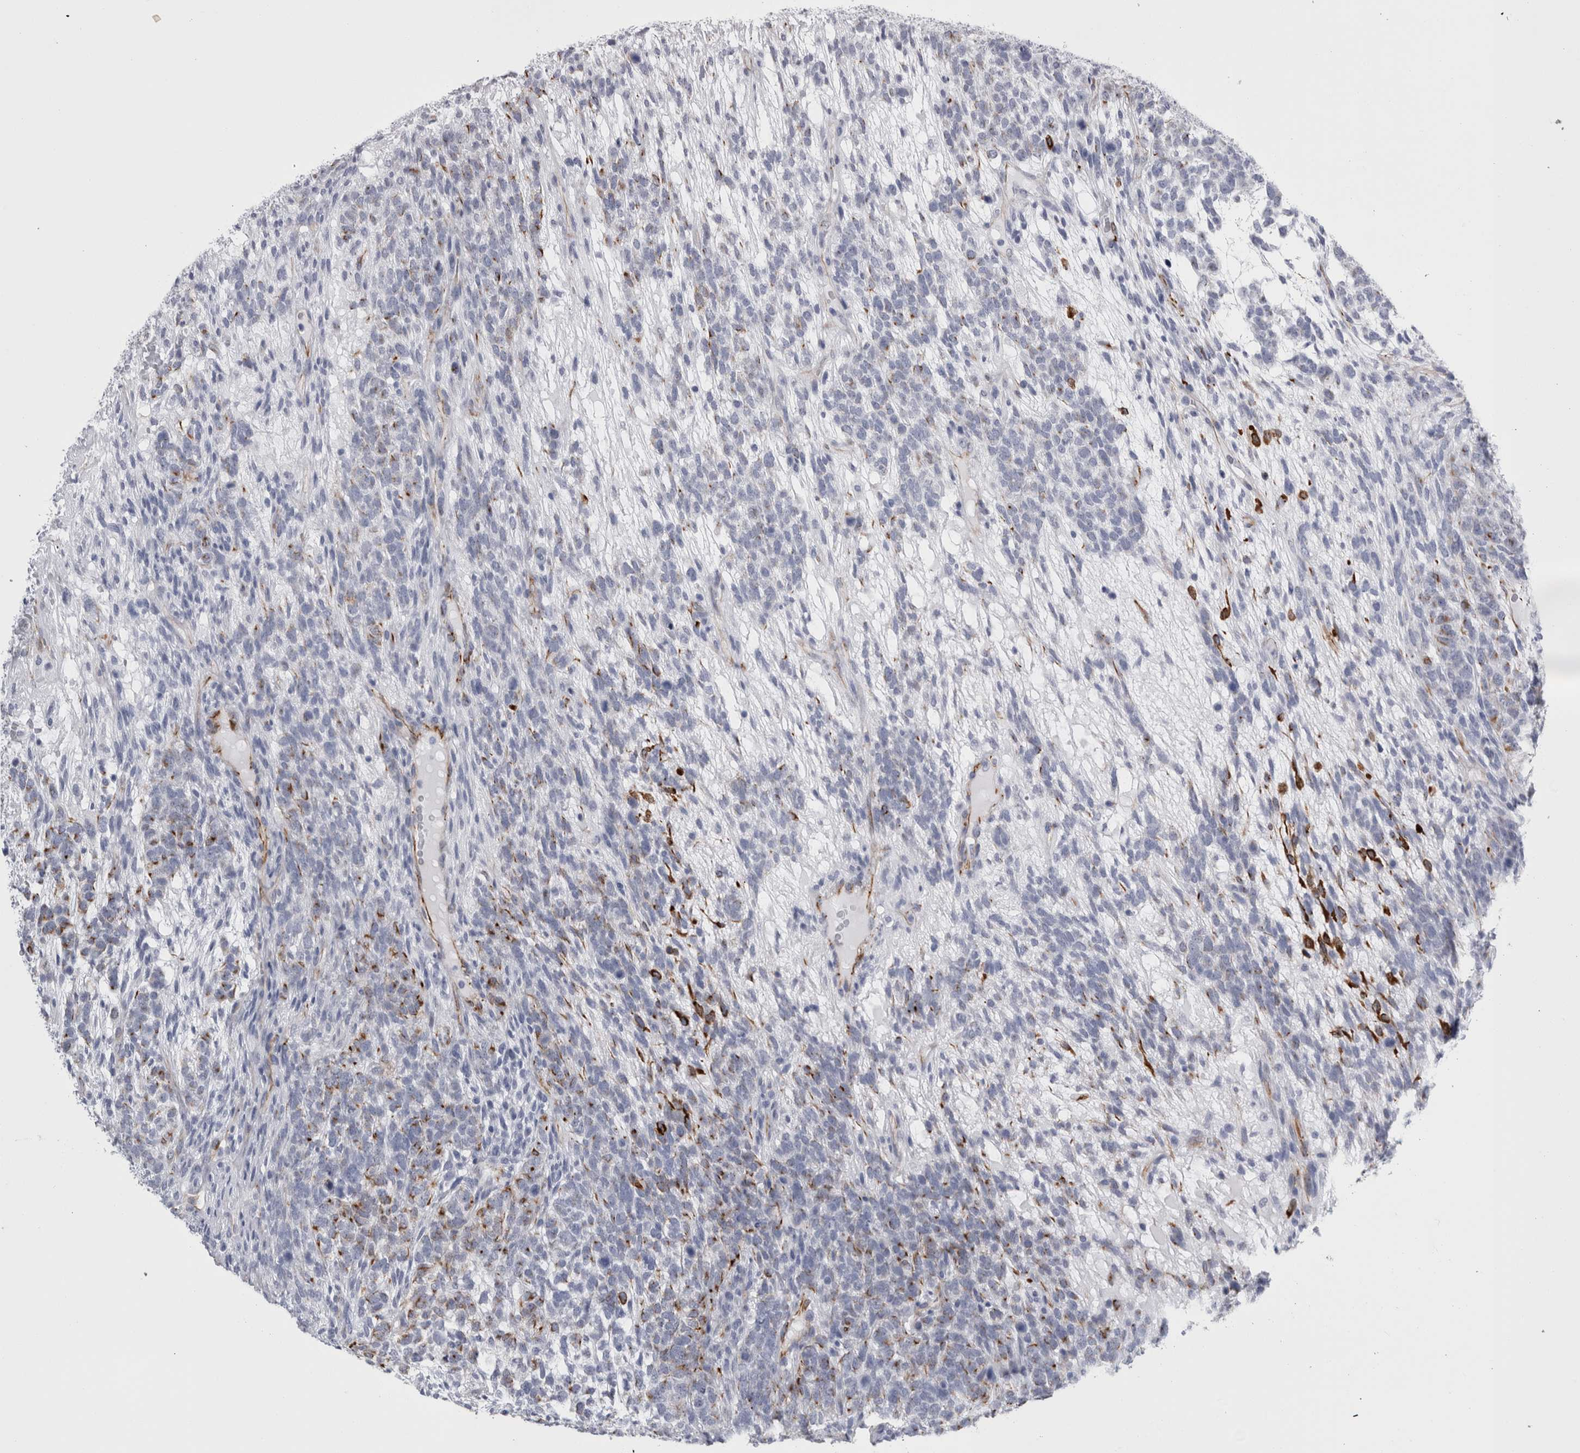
{"staining": {"intensity": "moderate", "quantity": "<25%", "location": "cytoplasmic/membranous"}, "tissue": "testis cancer", "cell_type": "Tumor cells", "image_type": "cancer", "snomed": [{"axis": "morphology", "description": "Seminoma, NOS"}, {"axis": "morphology", "description": "Carcinoma, Embryonal, NOS"}, {"axis": "topography", "description": "Testis"}], "caption": "Human testis embryonal carcinoma stained with a protein marker displays moderate staining in tumor cells.", "gene": "VWDE", "patient": {"sex": "male", "age": 28}}